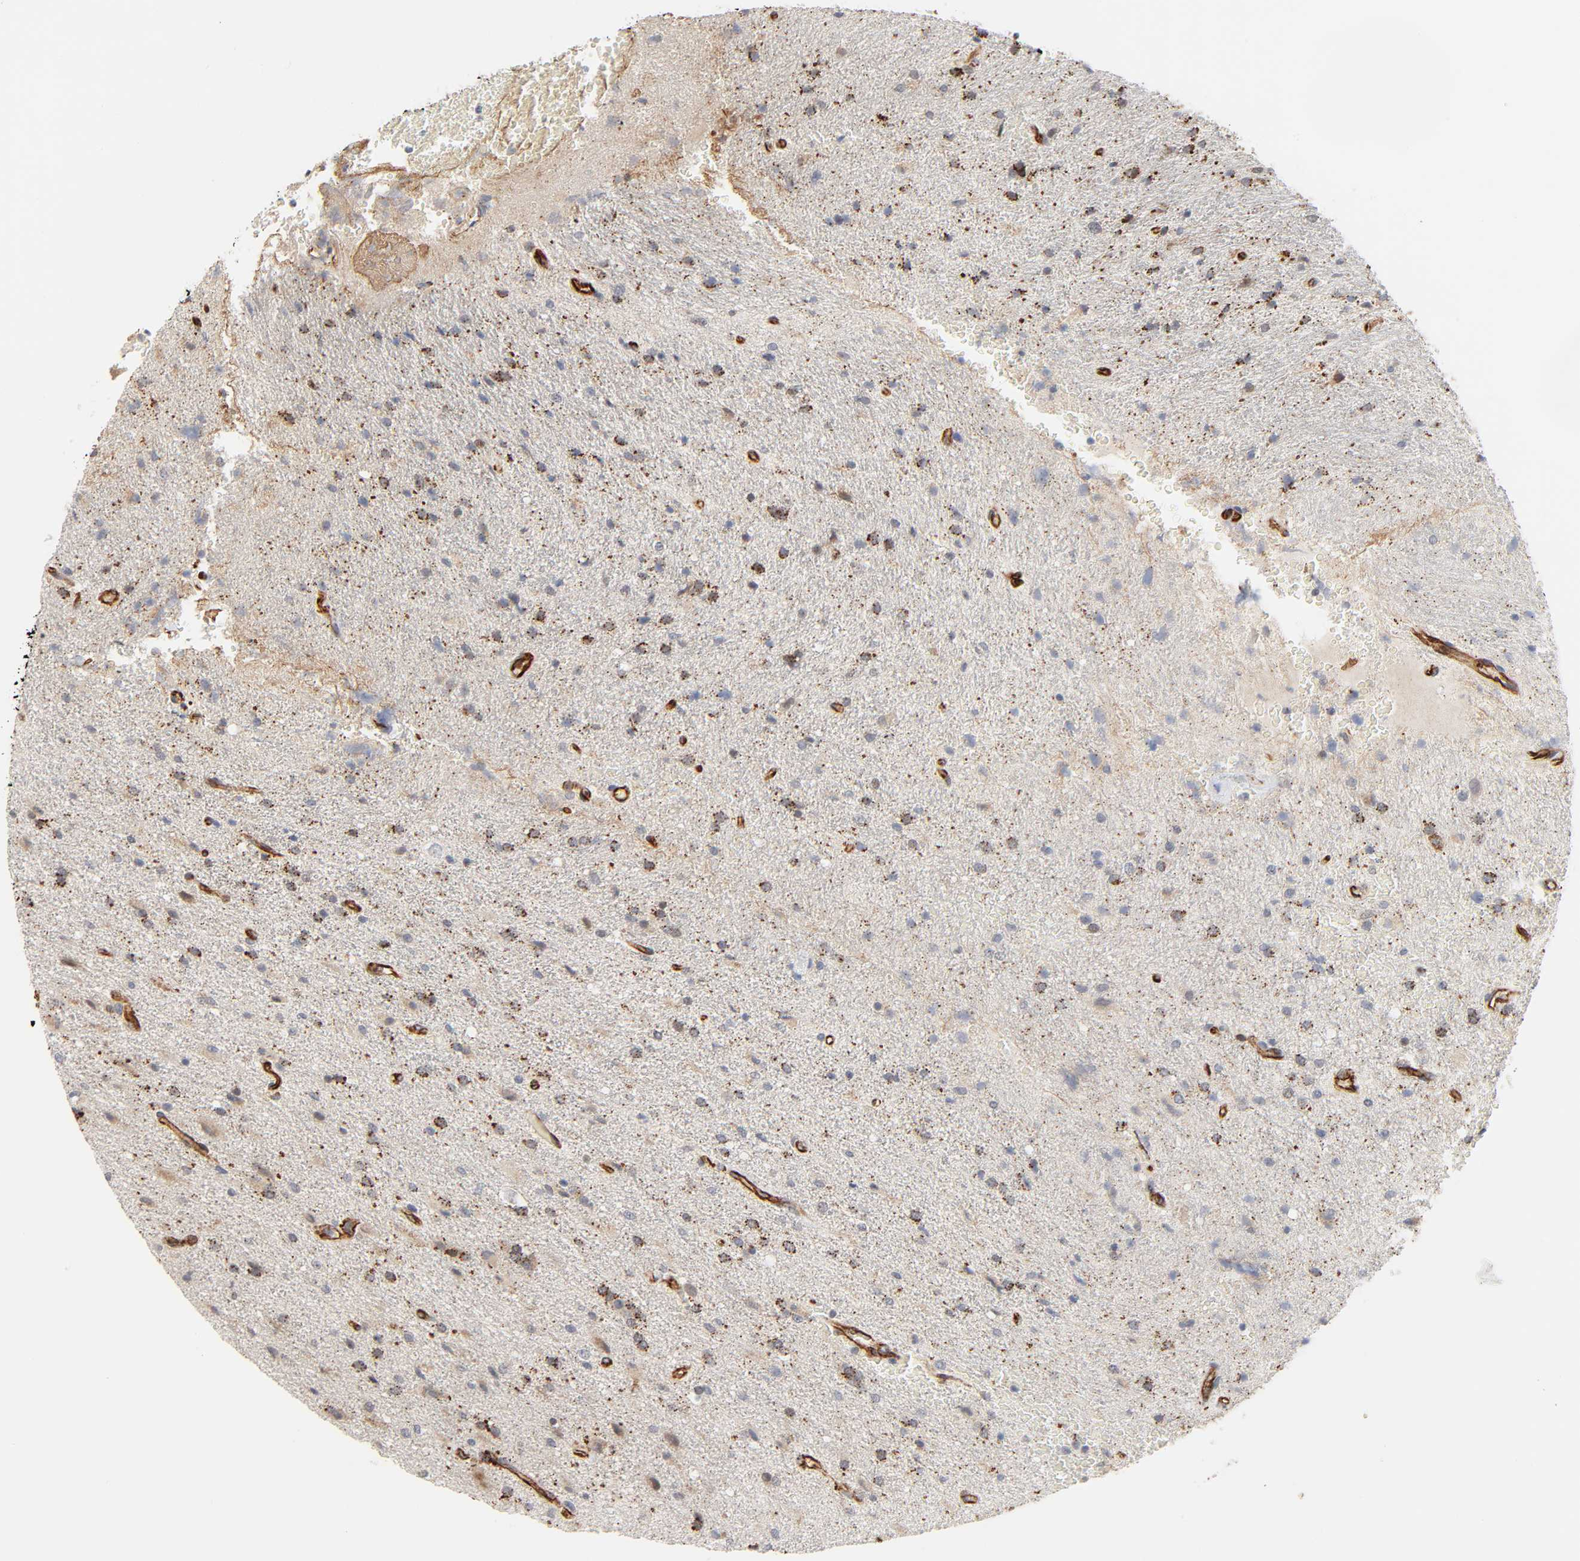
{"staining": {"intensity": "moderate", "quantity": ">75%", "location": "cytoplasmic/membranous"}, "tissue": "glioma", "cell_type": "Tumor cells", "image_type": "cancer", "snomed": [{"axis": "morphology", "description": "Normal tissue, NOS"}, {"axis": "morphology", "description": "Glioma, malignant, High grade"}, {"axis": "topography", "description": "Cerebral cortex"}], "caption": "Immunohistochemistry (IHC) (DAB) staining of high-grade glioma (malignant) exhibits moderate cytoplasmic/membranous protein staining in approximately >75% of tumor cells.", "gene": "REEP6", "patient": {"sex": "male", "age": 56}}